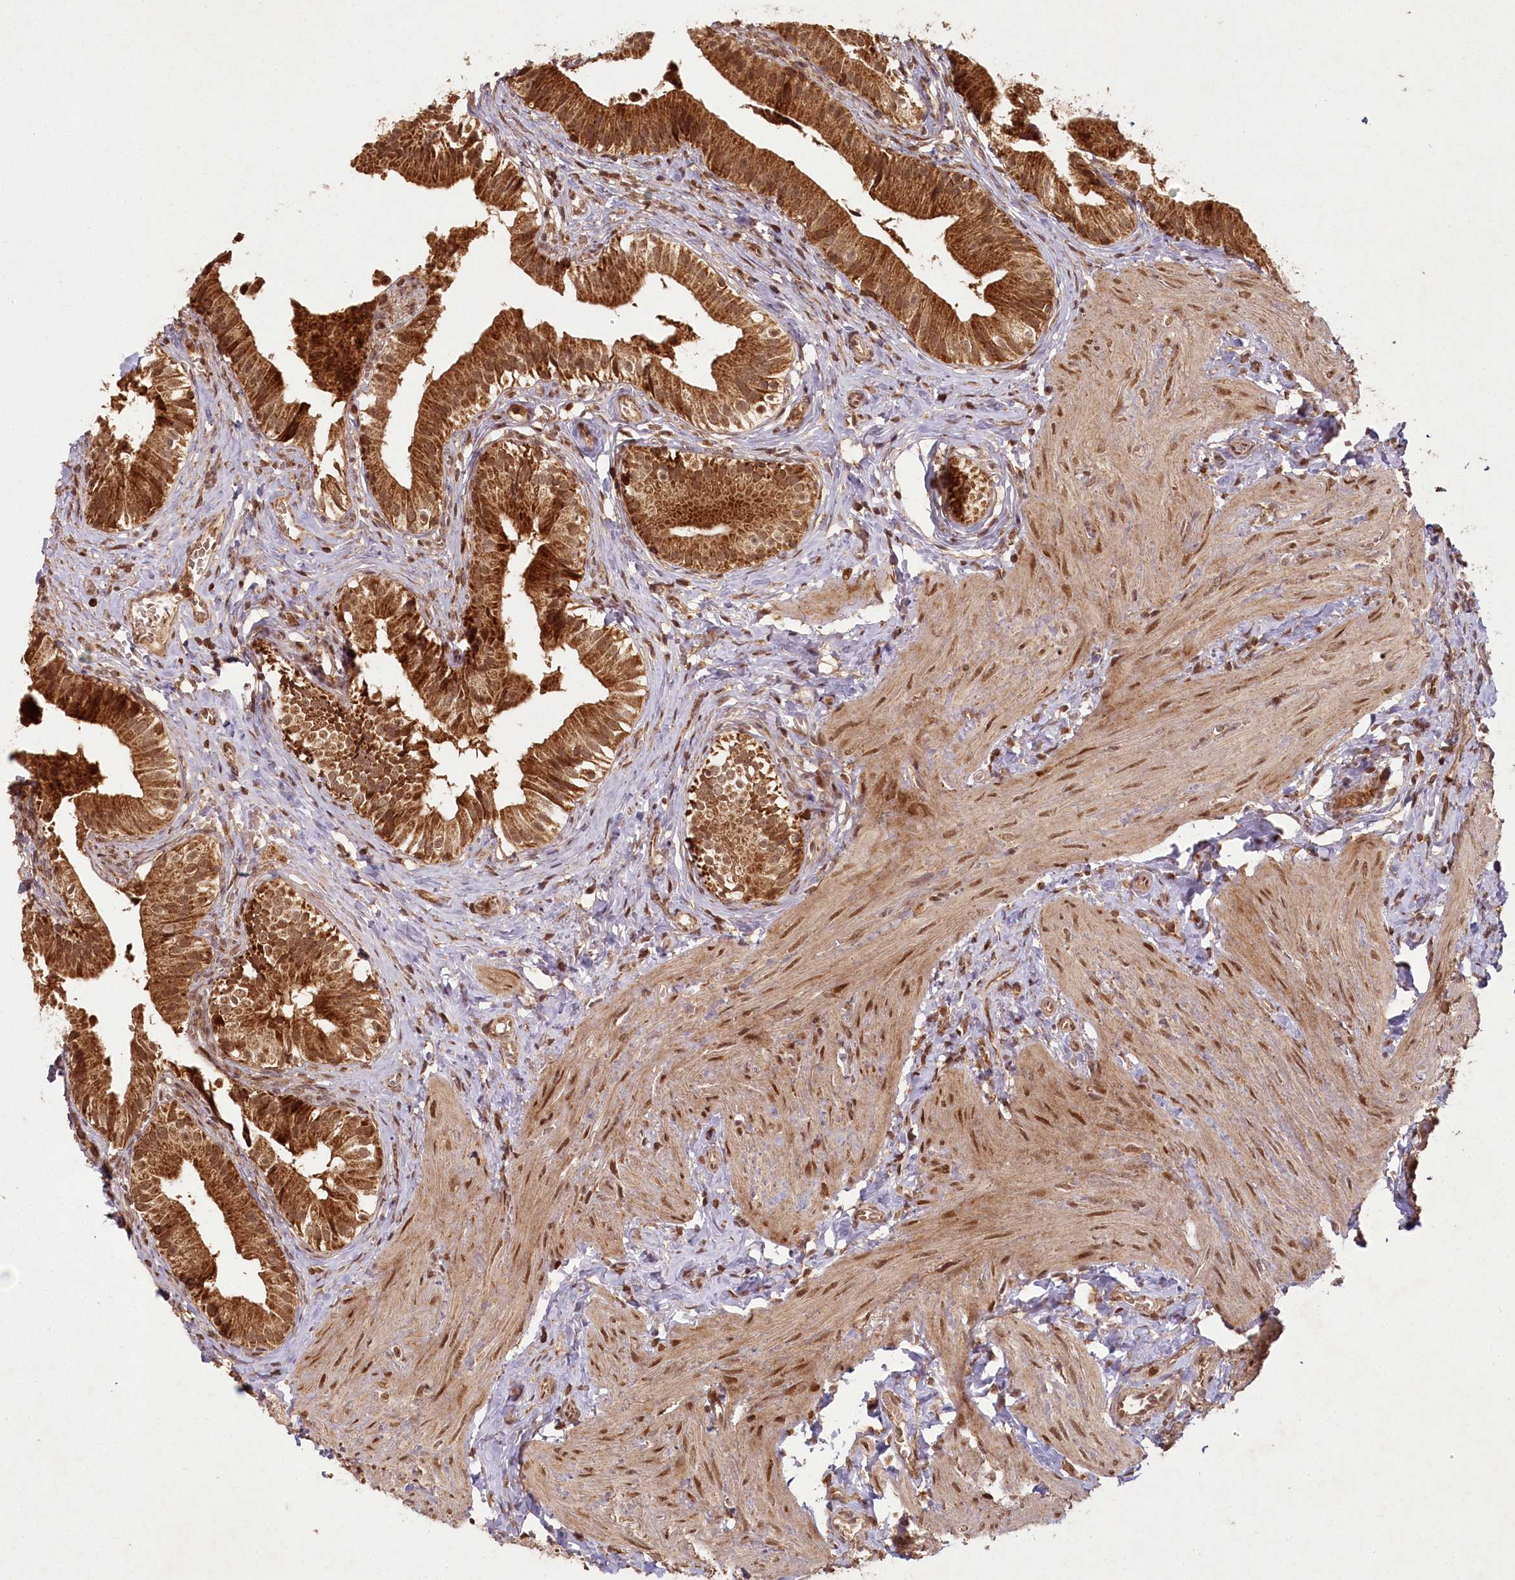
{"staining": {"intensity": "strong", "quantity": ">75%", "location": "cytoplasmic/membranous,nuclear"}, "tissue": "gallbladder", "cell_type": "Glandular cells", "image_type": "normal", "snomed": [{"axis": "morphology", "description": "Normal tissue, NOS"}, {"axis": "topography", "description": "Gallbladder"}], "caption": "Protein staining displays strong cytoplasmic/membranous,nuclear positivity in approximately >75% of glandular cells in benign gallbladder. (DAB = brown stain, brightfield microscopy at high magnification).", "gene": "MICU1", "patient": {"sex": "female", "age": 47}}